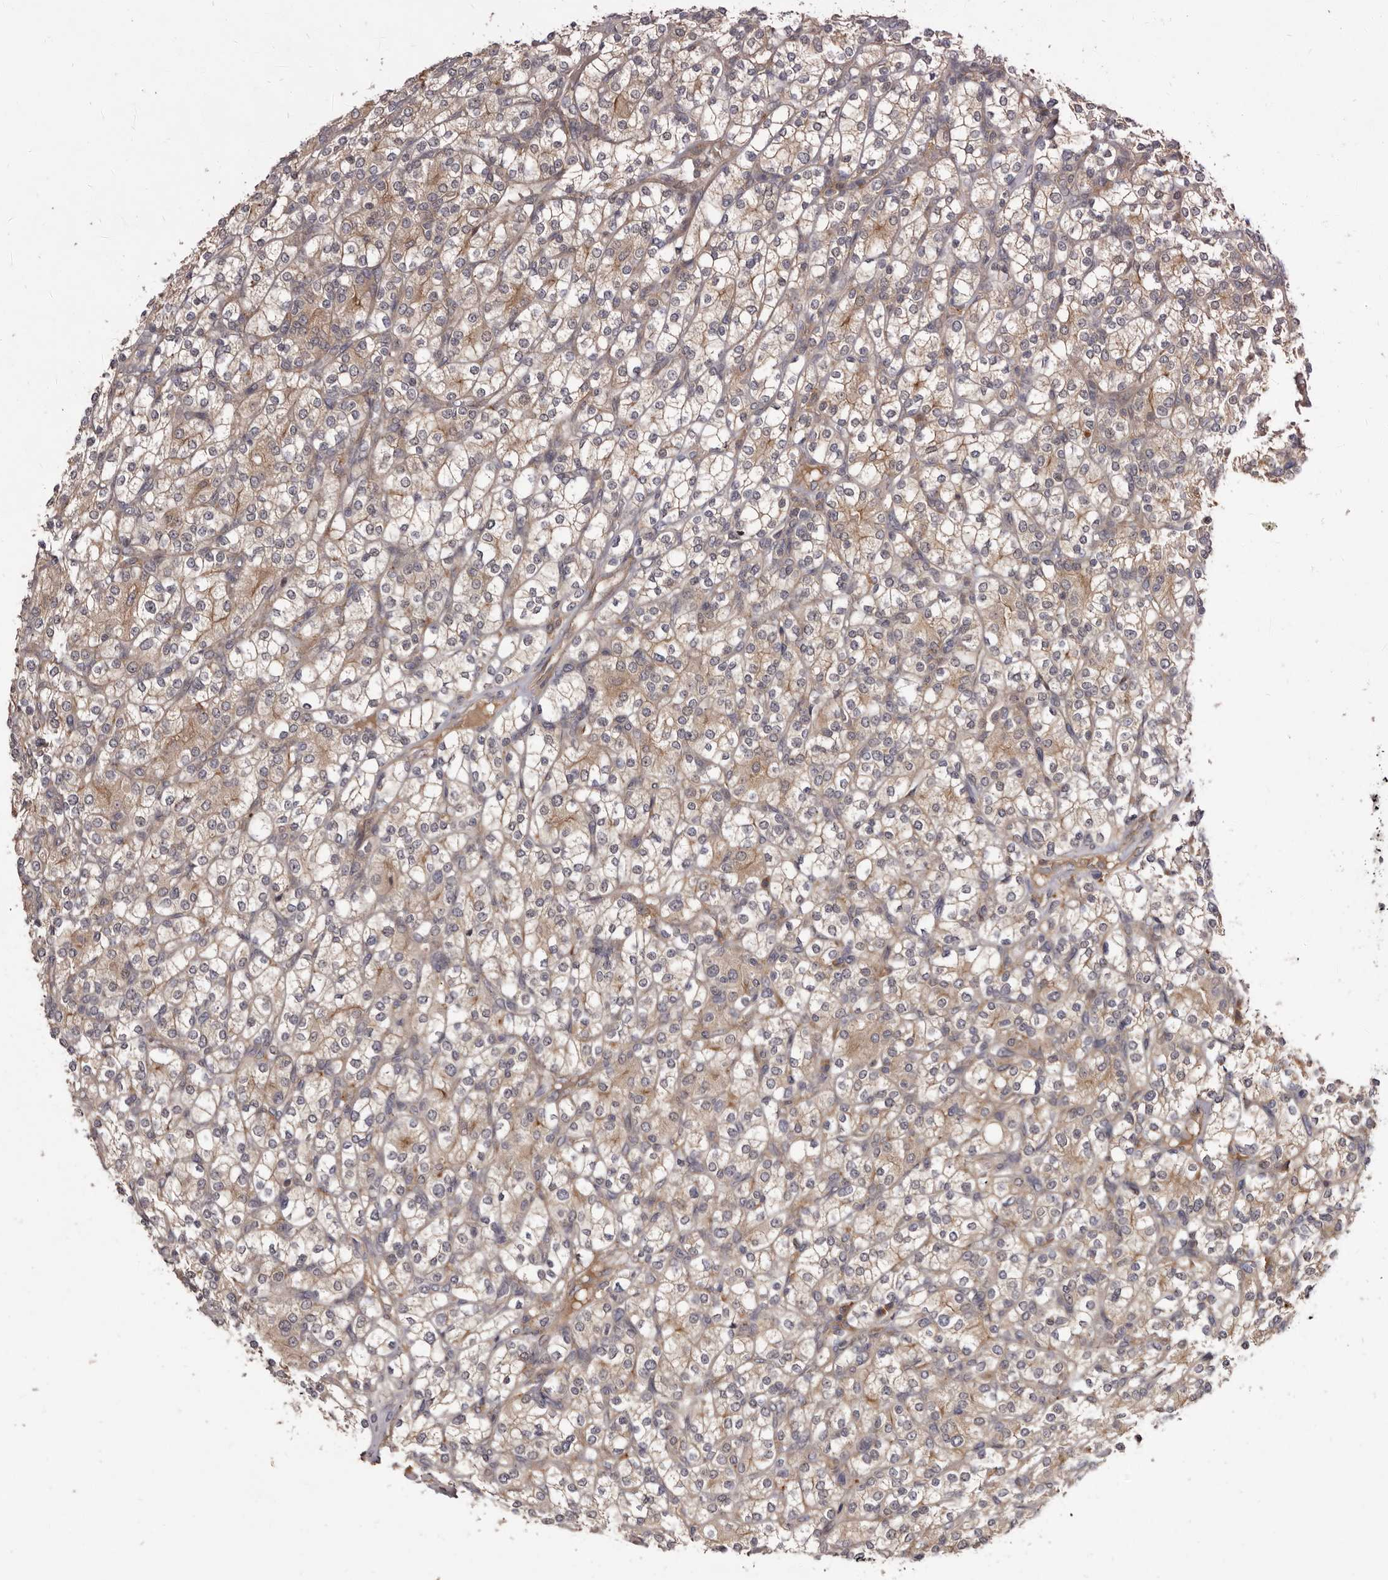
{"staining": {"intensity": "weak", "quantity": "25%-75%", "location": "cytoplasmic/membranous"}, "tissue": "renal cancer", "cell_type": "Tumor cells", "image_type": "cancer", "snomed": [{"axis": "morphology", "description": "Adenocarcinoma, NOS"}, {"axis": "topography", "description": "Kidney"}], "caption": "Human adenocarcinoma (renal) stained with a protein marker shows weak staining in tumor cells.", "gene": "INAVA", "patient": {"sex": "male", "age": 77}}